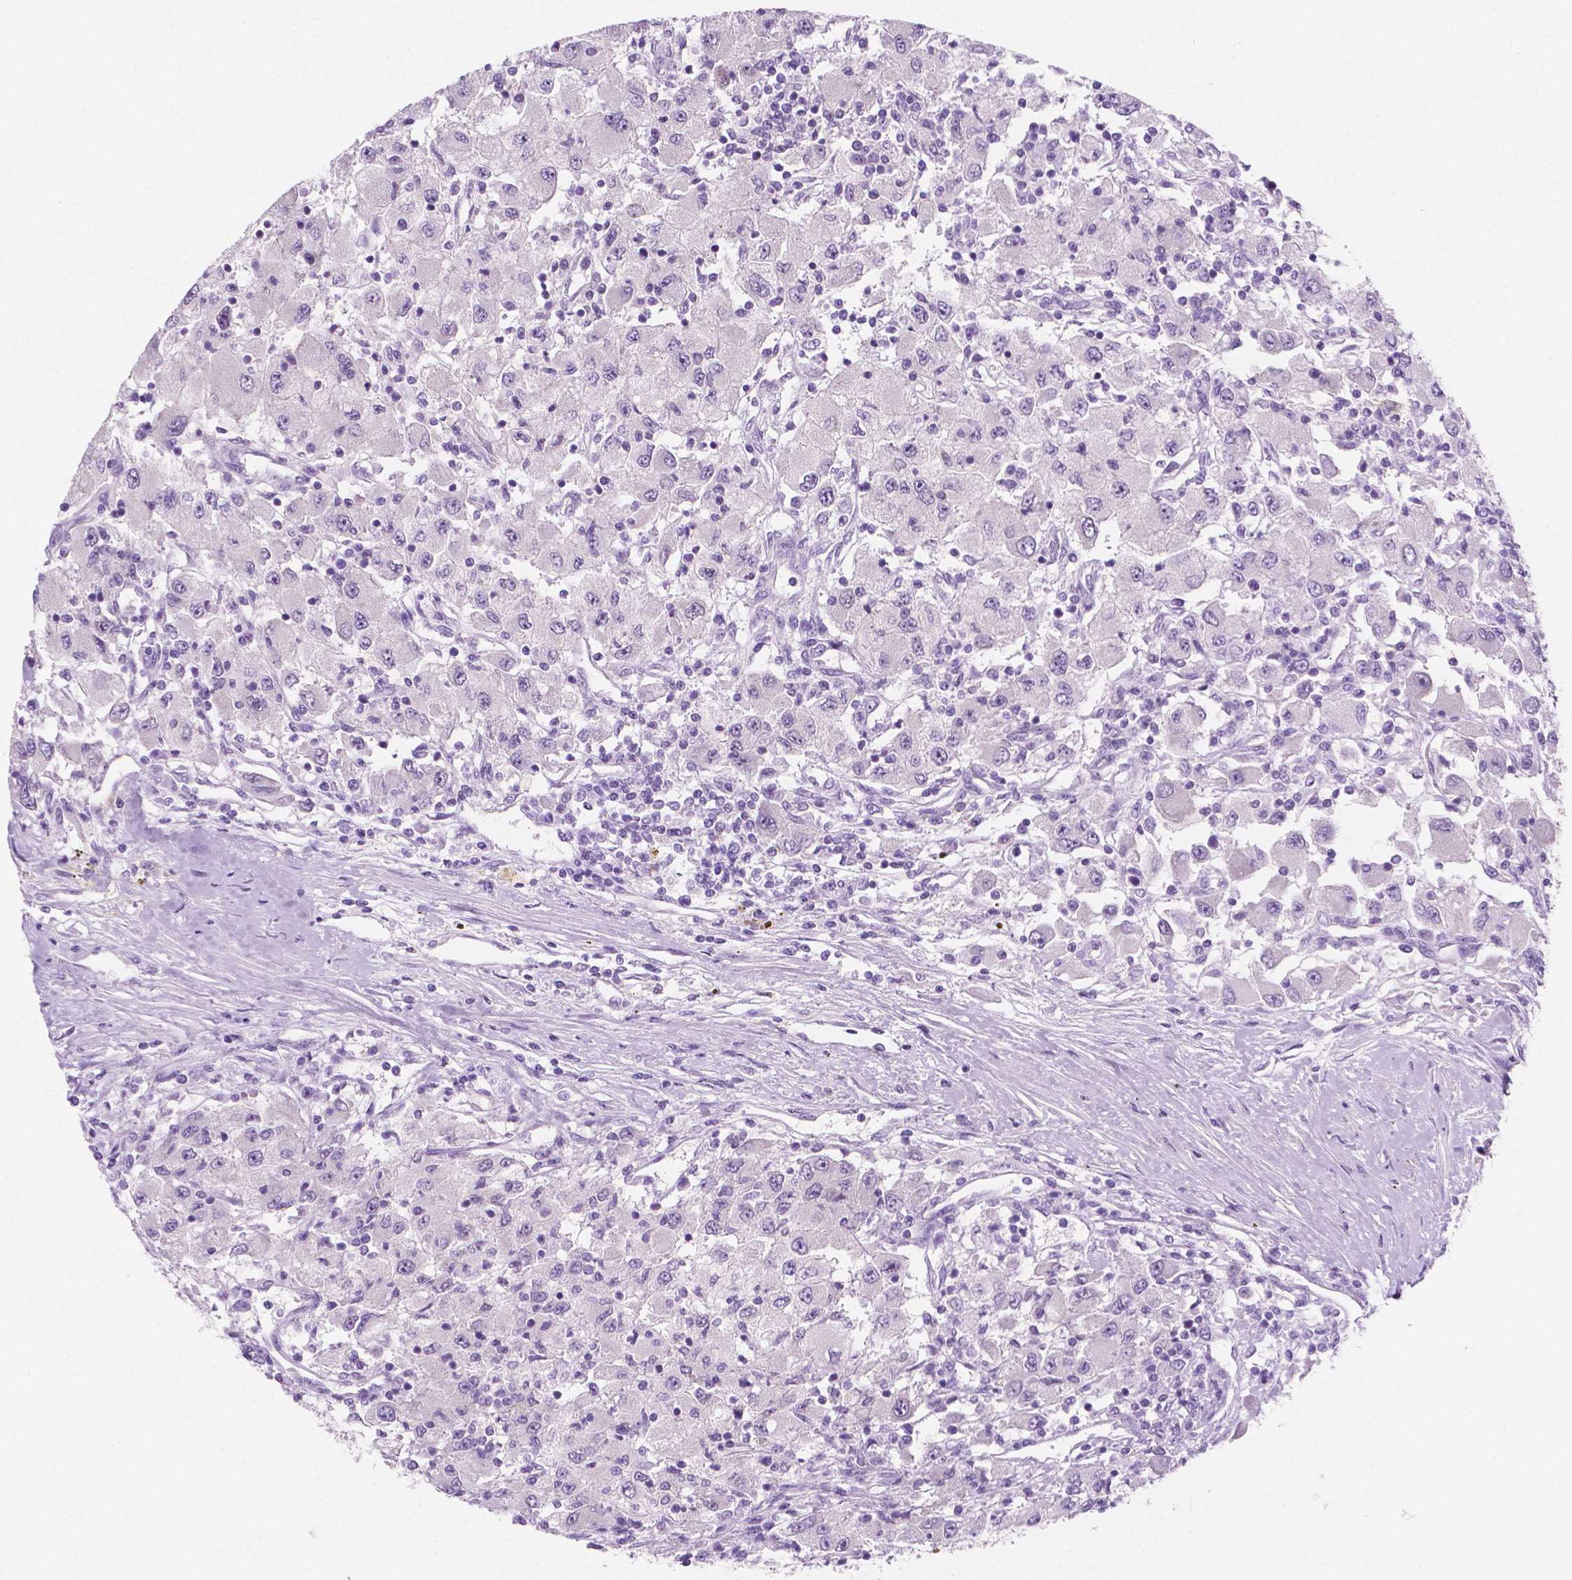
{"staining": {"intensity": "negative", "quantity": "none", "location": "none"}, "tissue": "renal cancer", "cell_type": "Tumor cells", "image_type": "cancer", "snomed": [{"axis": "morphology", "description": "Adenocarcinoma, NOS"}, {"axis": "topography", "description": "Kidney"}], "caption": "High power microscopy micrograph of an immunohistochemistry micrograph of adenocarcinoma (renal), revealing no significant expression in tumor cells. (Immunohistochemistry, brightfield microscopy, high magnification).", "gene": "EPPK1", "patient": {"sex": "female", "age": 67}}